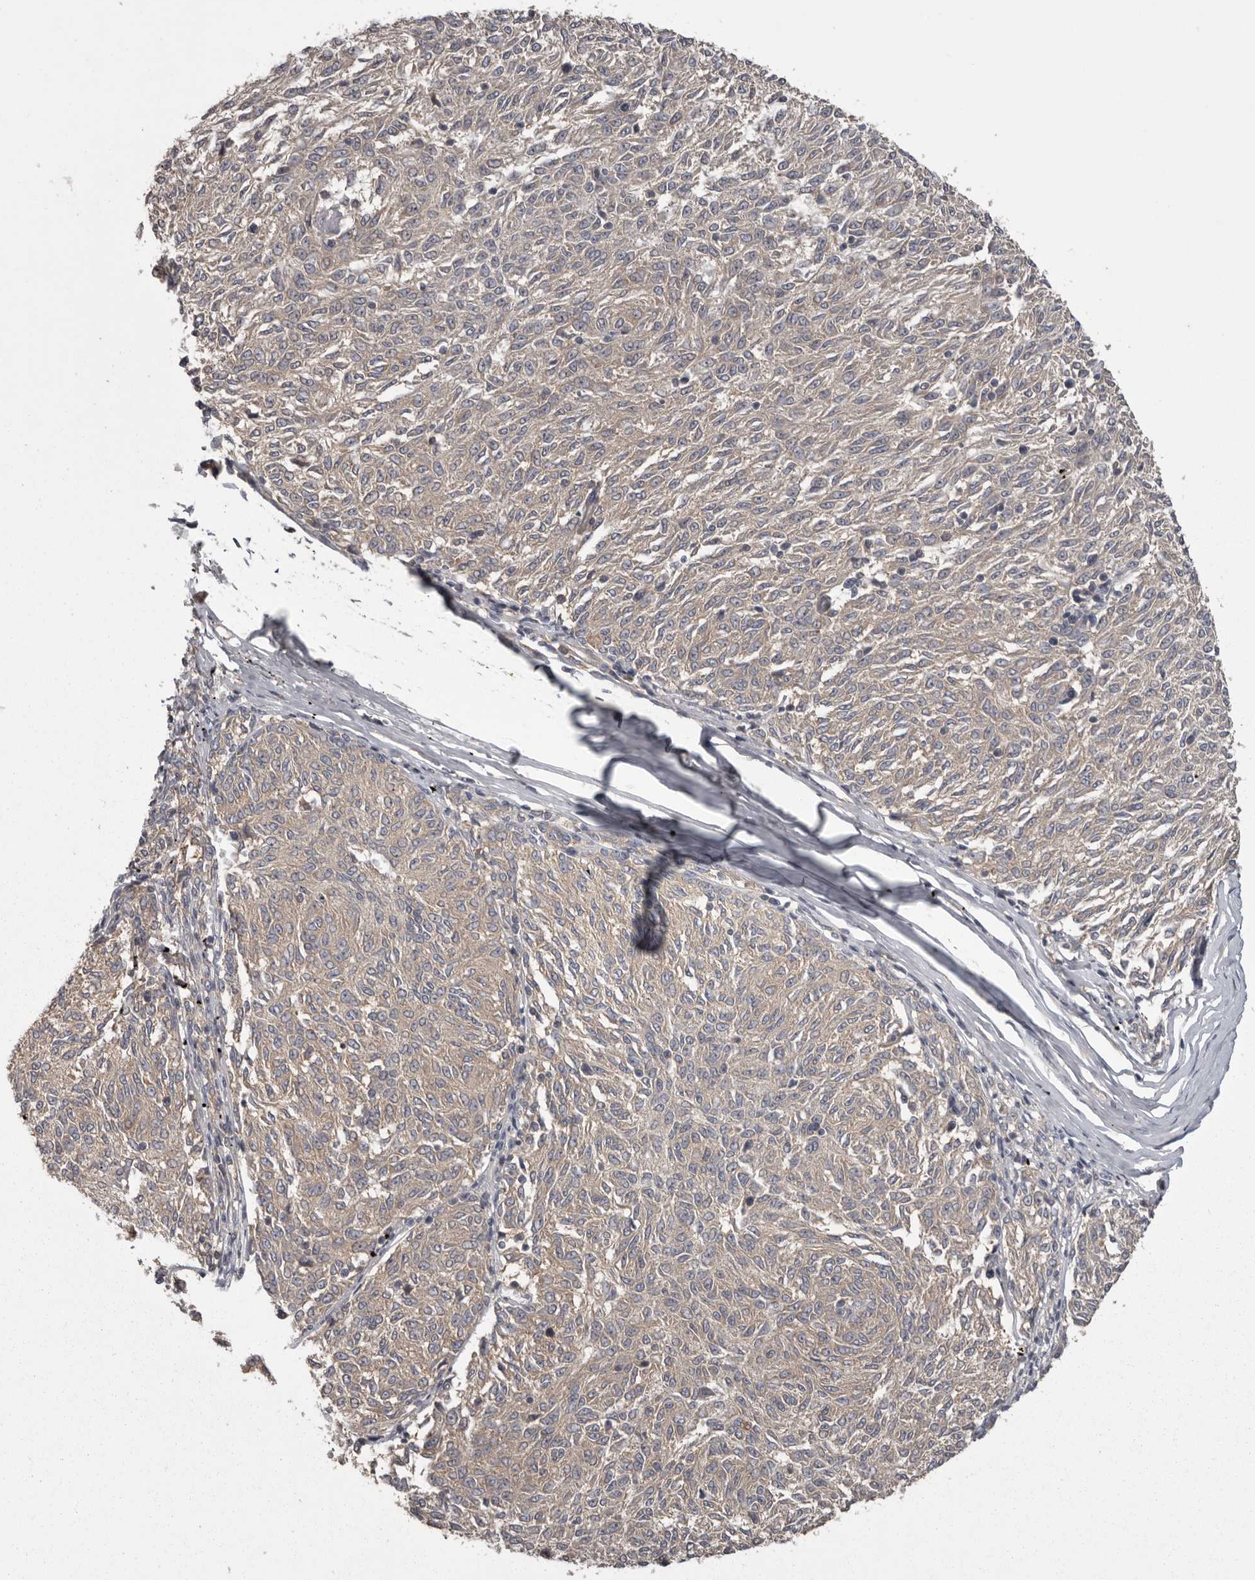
{"staining": {"intensity": "weak", "quantity": "<25%", "location": "cytoplasmic/membranous"}, "tissue": "melanoma", "cell_type": "Tumor cells", "image_type": "cancer", "snomed": [{"axis": "morphology", "description": "Malignant melanoma, NOS"}, {"axis": "topography", "description": "Skin"}], "caption": "High magnification brightfield microscopy of melanoma stained with DAB (3,3'-diaminobenzidine) (brown) and counterstained with hematoxylin (blue): tumor cells show no significant staining. (Brightfield microscopy of DAB immunohistochemistry (IHC) at high magnification).", "gene": "DARS1", "patient": {"sex": "female", "age": 72}}